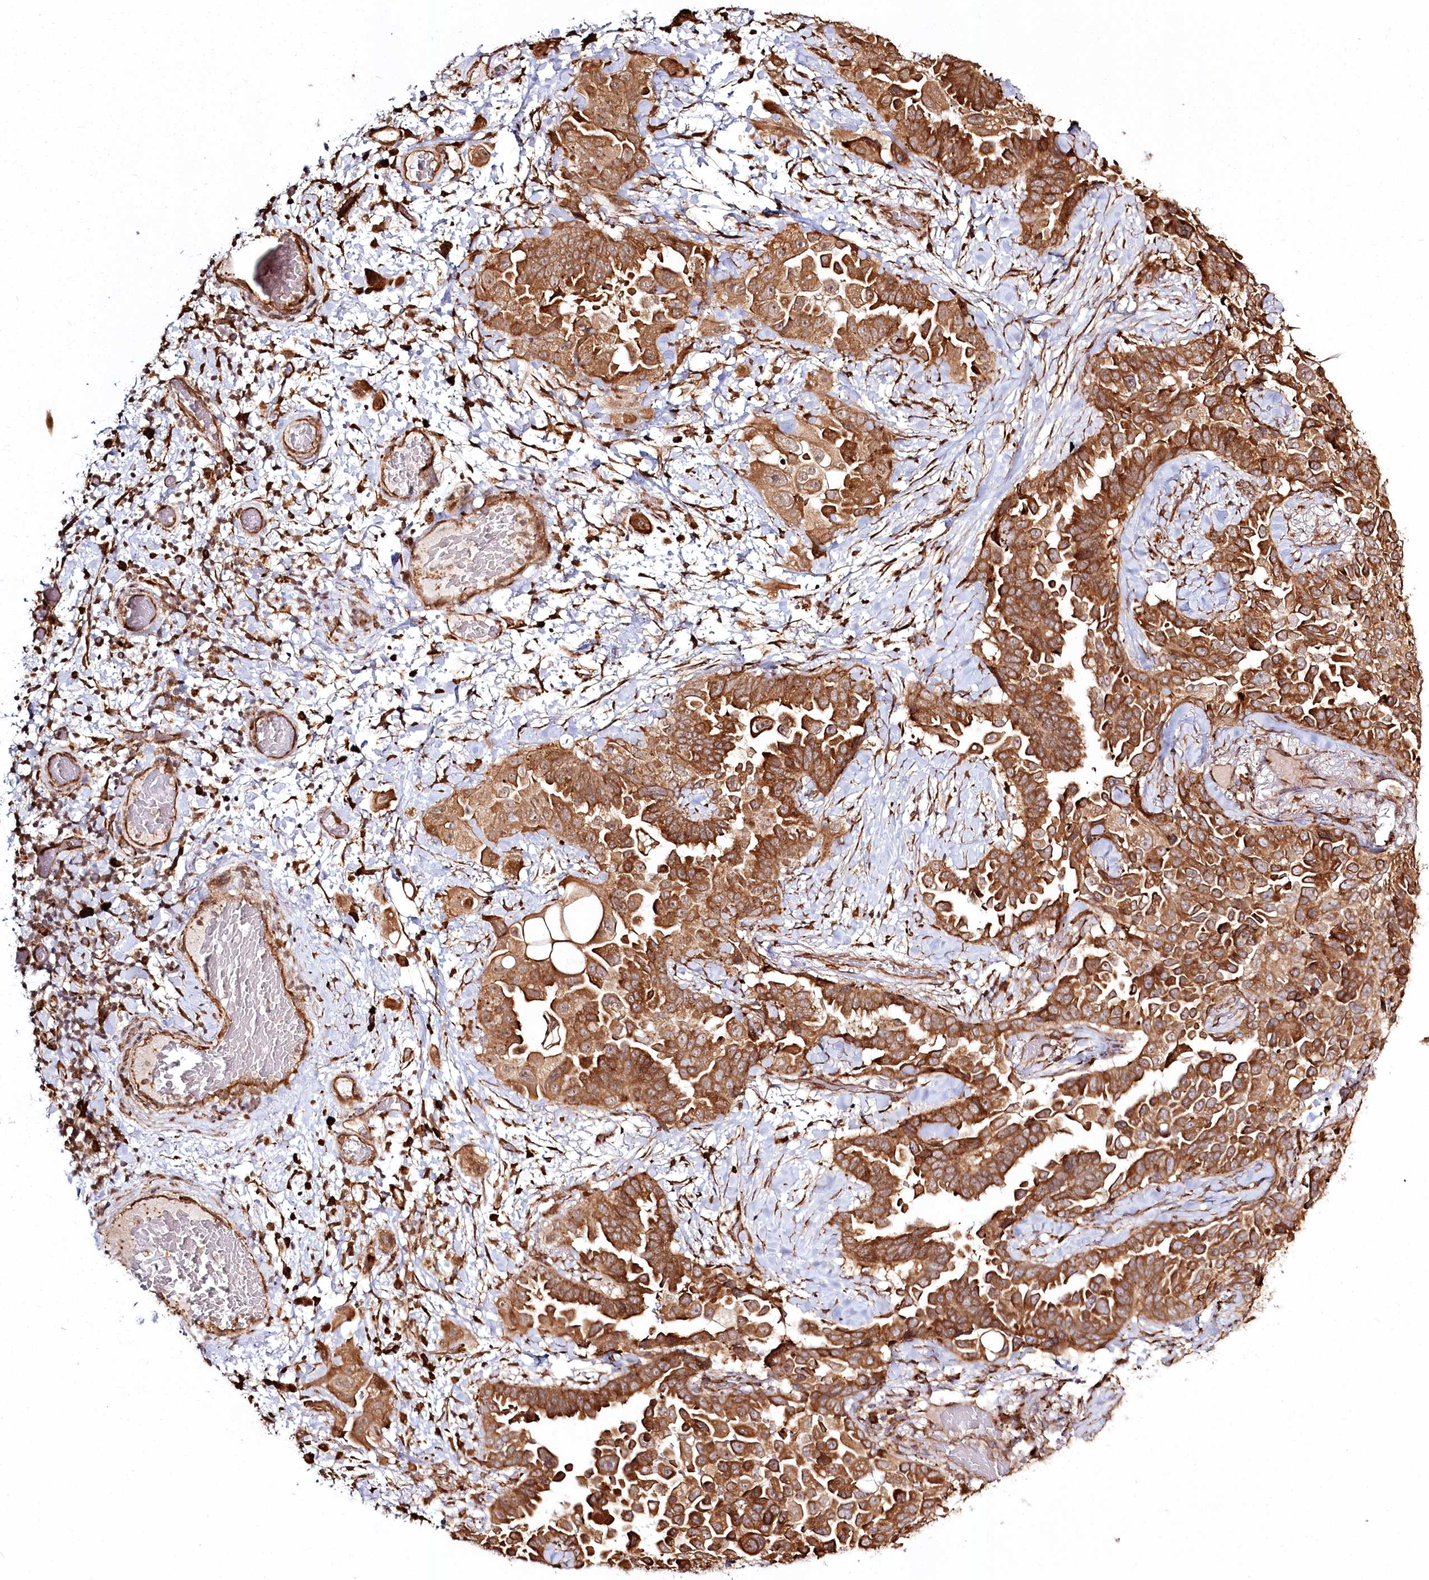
{"staining": {"intensity": "strong", "quantity": ">75%", "location": "cytoplasmic/membranous"}, "tissue": "lung cancer", "cell_type": "Tumor cells", "image_type": "cancer", "snomed": [{"axis": "morphology", "description": "Adenocarcinoma, NOS"}, {"axis": "topography", "description": "Lung"}], "caption": "The histopathology image displays immunohistochemical staining of lung adenocarcinoma. There is strong cytoplasmic/membranous staining is present in about >75% of tumor cells.", "gene": "FAM13A", "patient": {"sex": "female", "age": 67}}